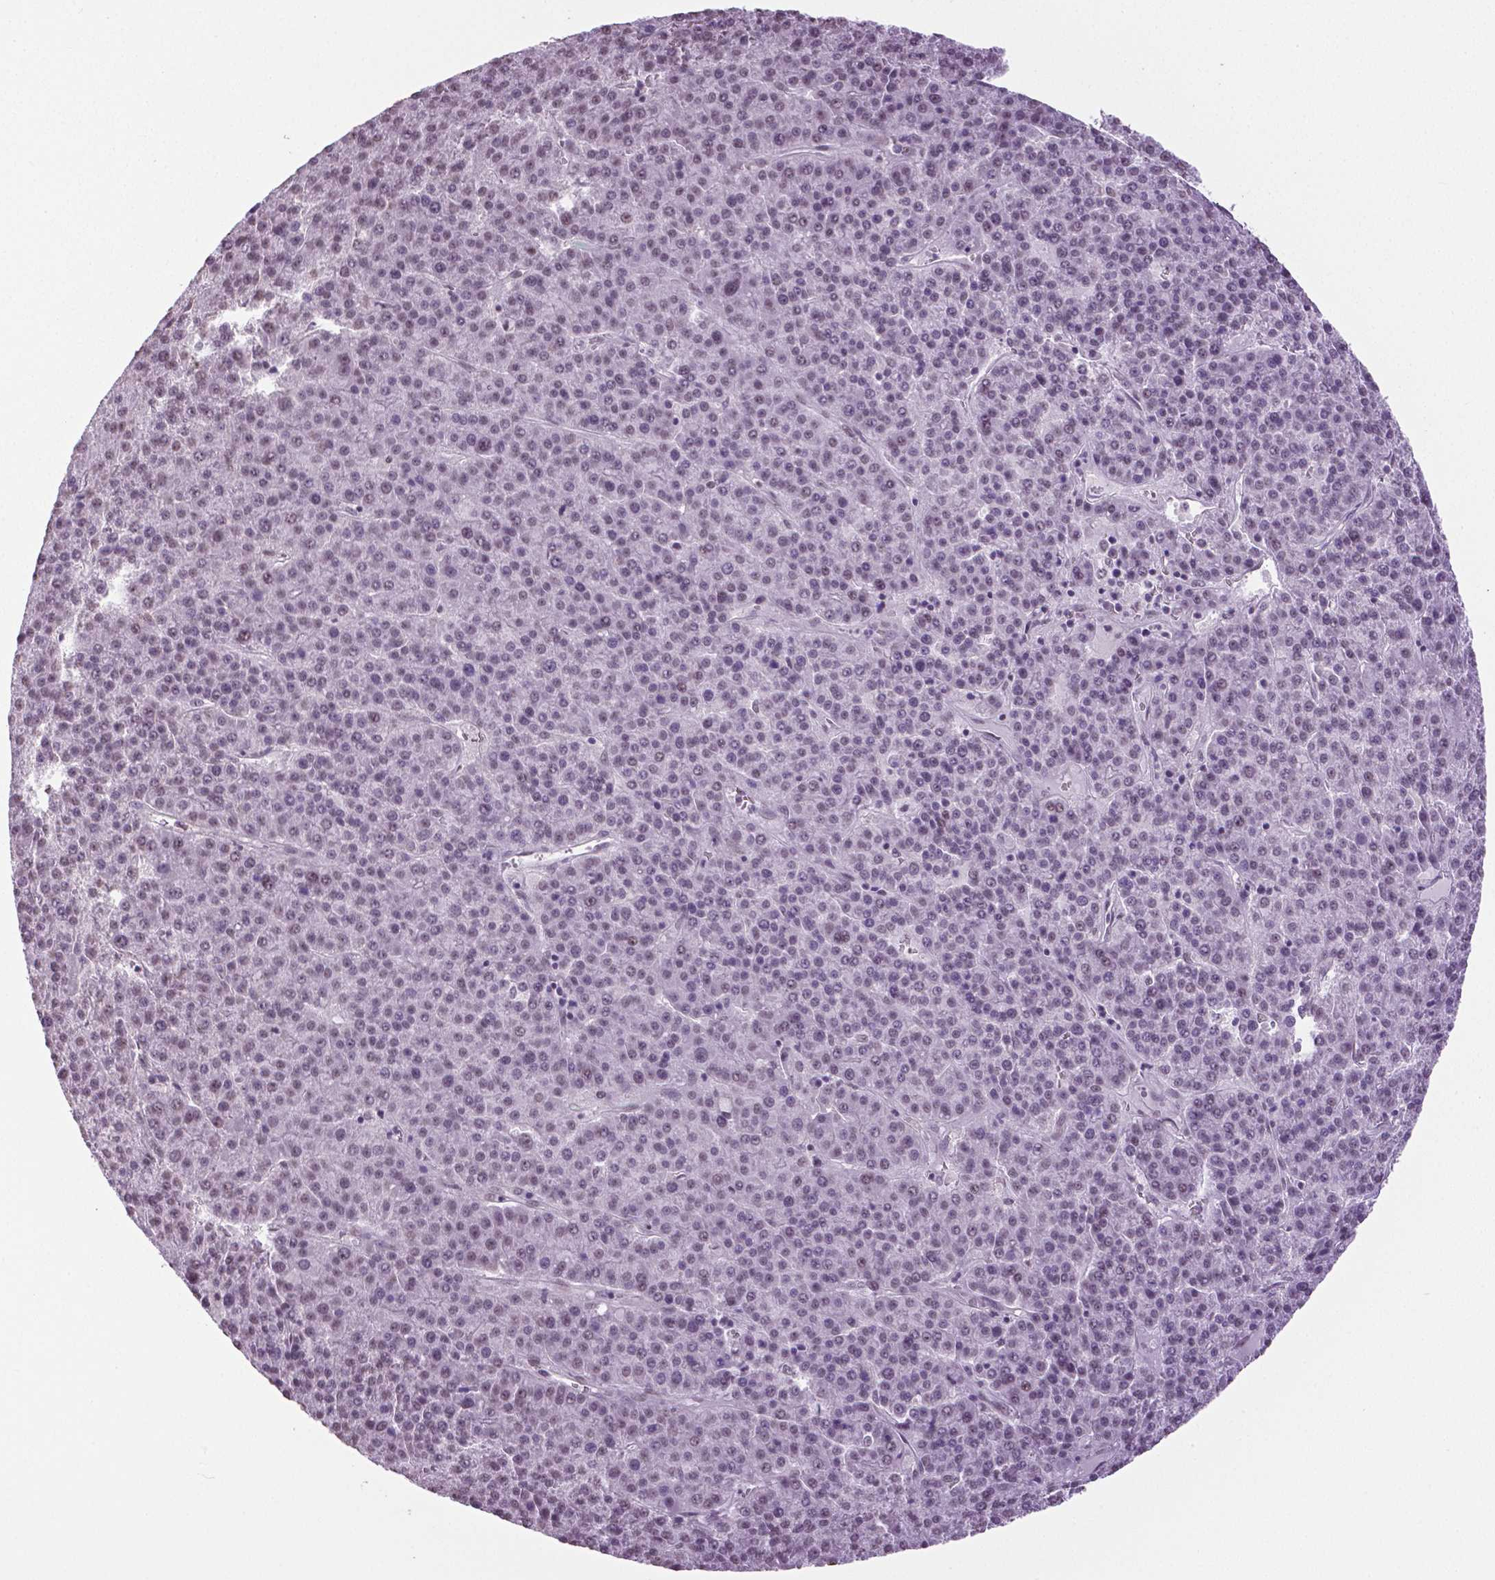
{"staining": {"intensity": "negative", "quantity": "none", "location": "none"}, "tissue": "liver cancer", "cell_type": "Tumor cells", "image_type": "cancer", "snomed": [{"axis": "morphology", "description": "Carcinoma, Hepatocellular, NOS"}, {"axis": "topography", "description": "Liver"}], "caption": "Liver hepatocellular carcinoma was stained to show a protein in brown. There is no significant staining in tumor cells.", "gene": "IGF2BP1", "patient": {"sex": "female", "age": 58}}